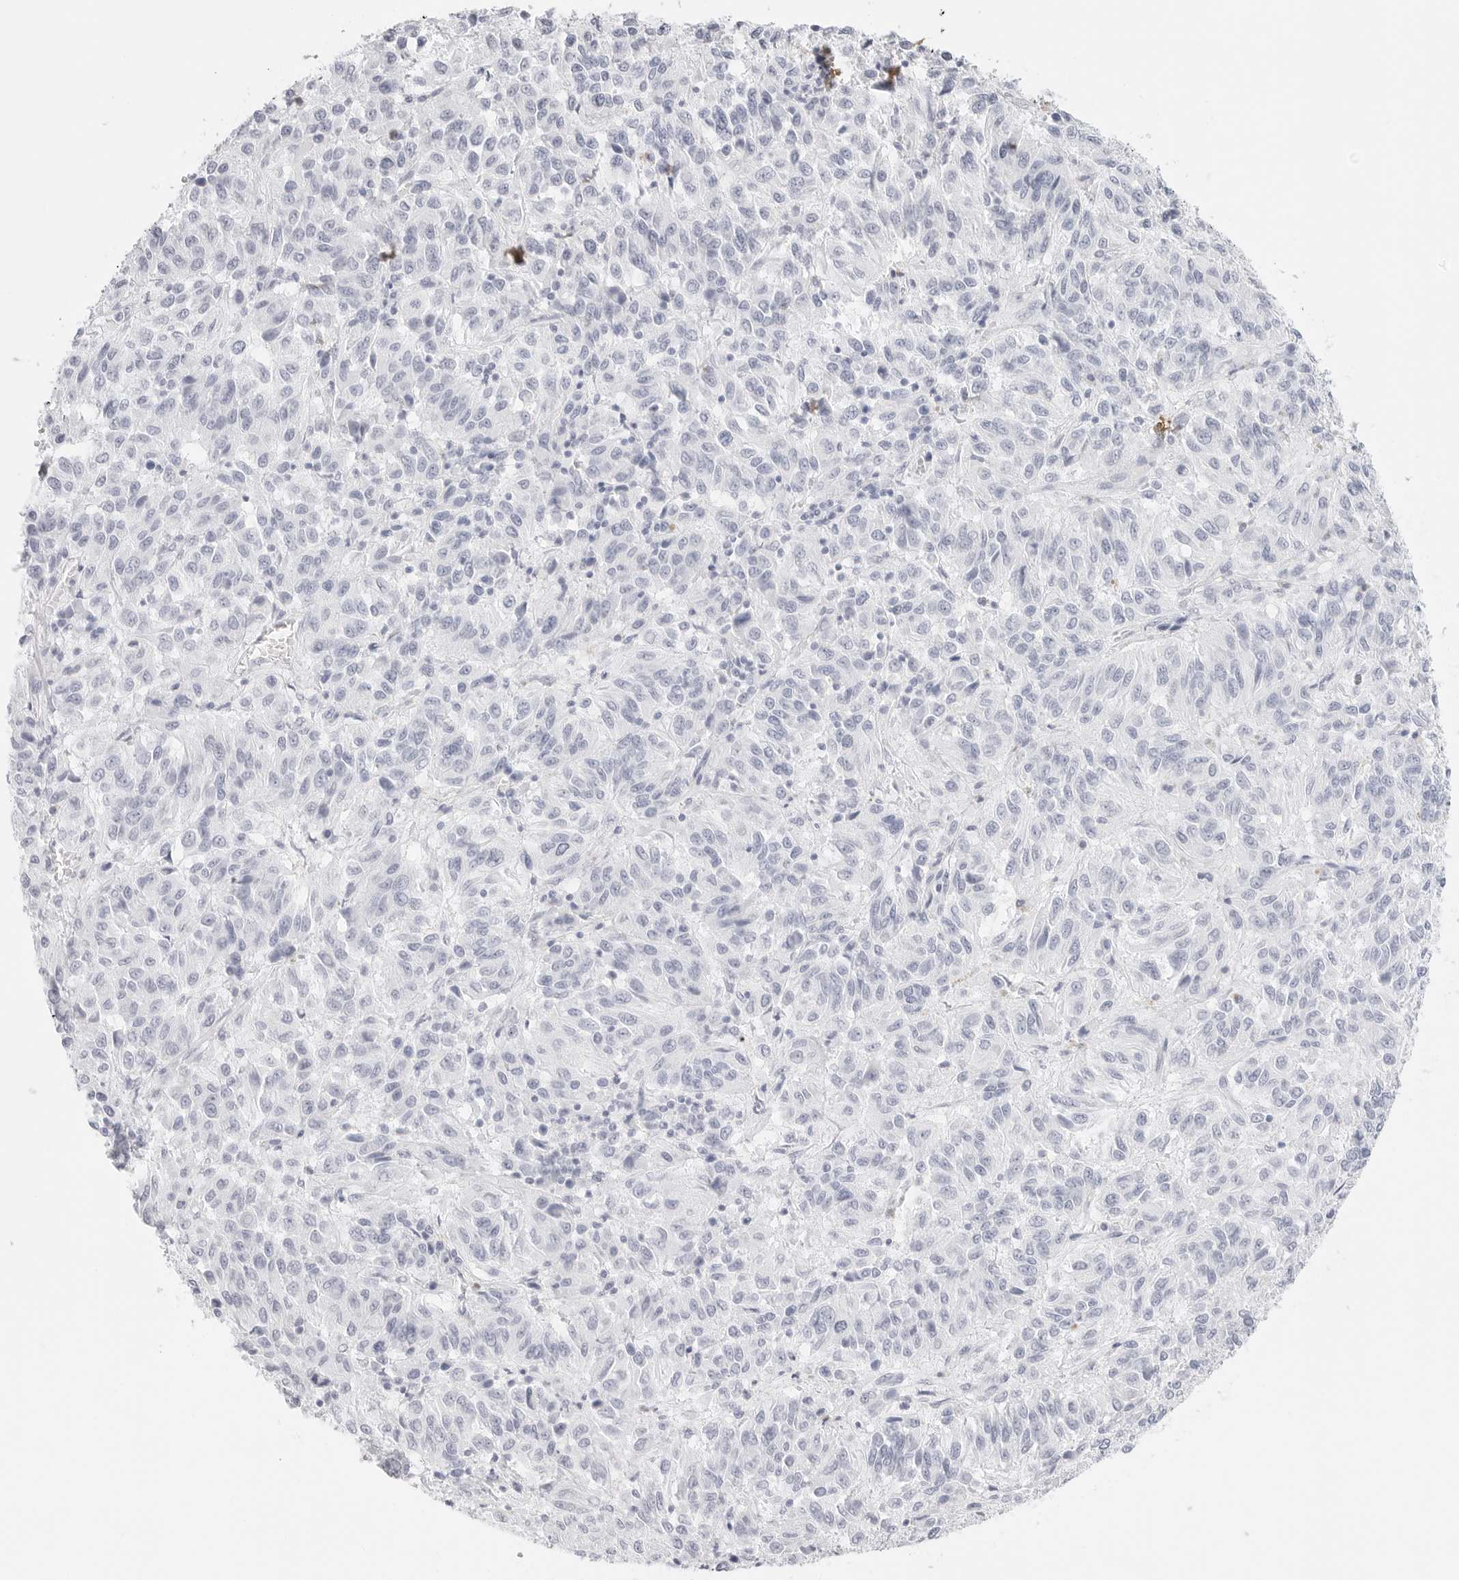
{"staining": {"intensity": "negative", "quantity": "none", "location": "none"}, "tissue": "melanoma", "cell_type": "Tumor cells", "image_type": "cancer", "snomed": [{"axis": "morphology", "description": "Malignant melanoma, Metastatic site"}, {"axis": "topography", "description": "Lung"}], "caption": "Human melanoma stained for a protein using IHC displays no expression in tumor cells.", "gene": "TFF2", "patient": {"sex": "male", "age": 64}}